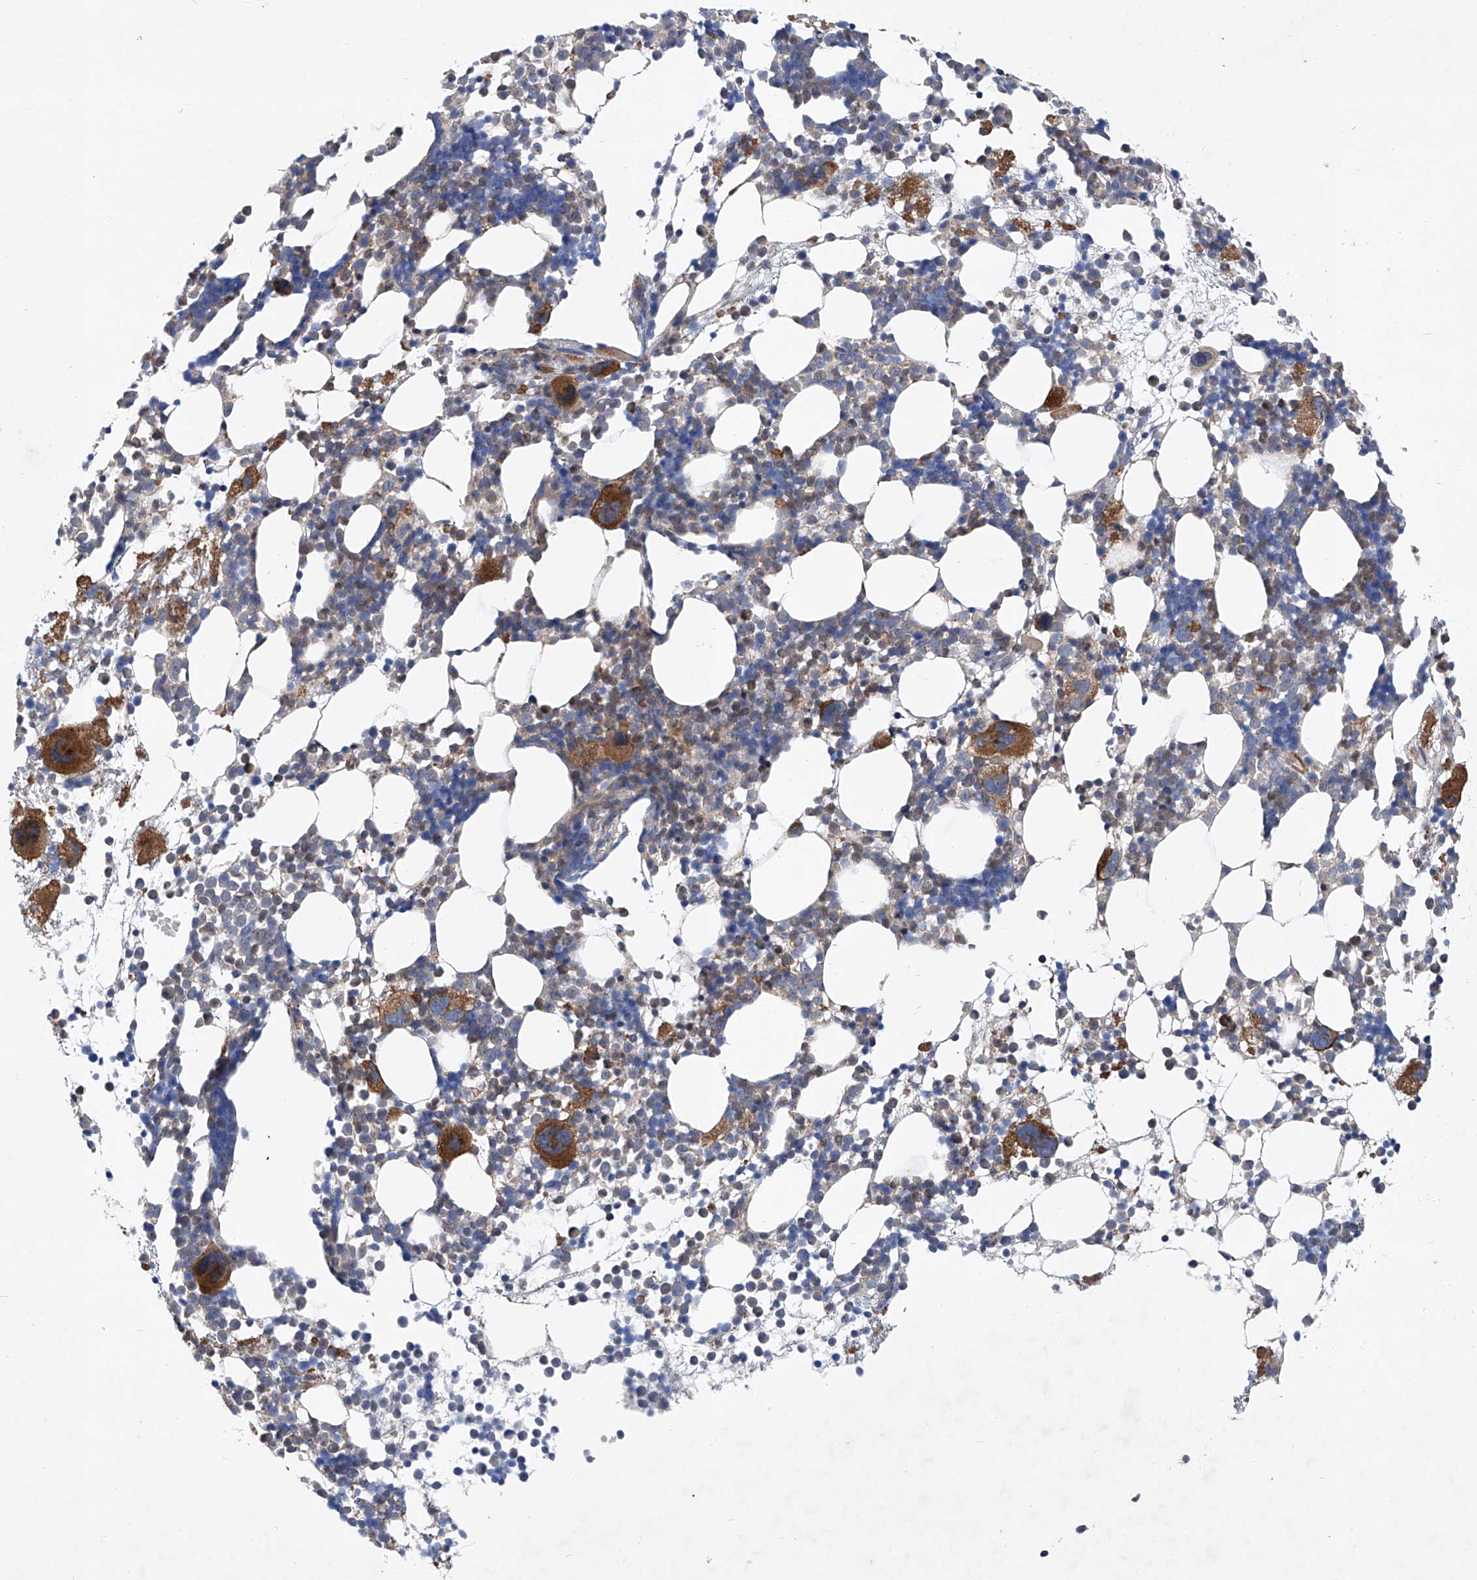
{"staining": {"intensity": "moderate", "quantity": "<25%", "location": "cytoplasmic/membranous"}, "tissue": "bone marrow", "cell_type": "Hematopoietic cells", "image_type": "normal", "snomed": [{"axis": "morphology", "description": "Normal tissue, NOS"}, {"axis": "topography", "description": "Bone marrow"}], "caption": "DAB (3,3'-diaminobenzidine) immunohistochemical staining of normal human bone marrow exhibits moderate cytoplasmic/membranous protein expression in approximately <25% of hematopoietic cells.", "gene": "NT5C3A", "patient": {"sex": "female", "age": 57}}